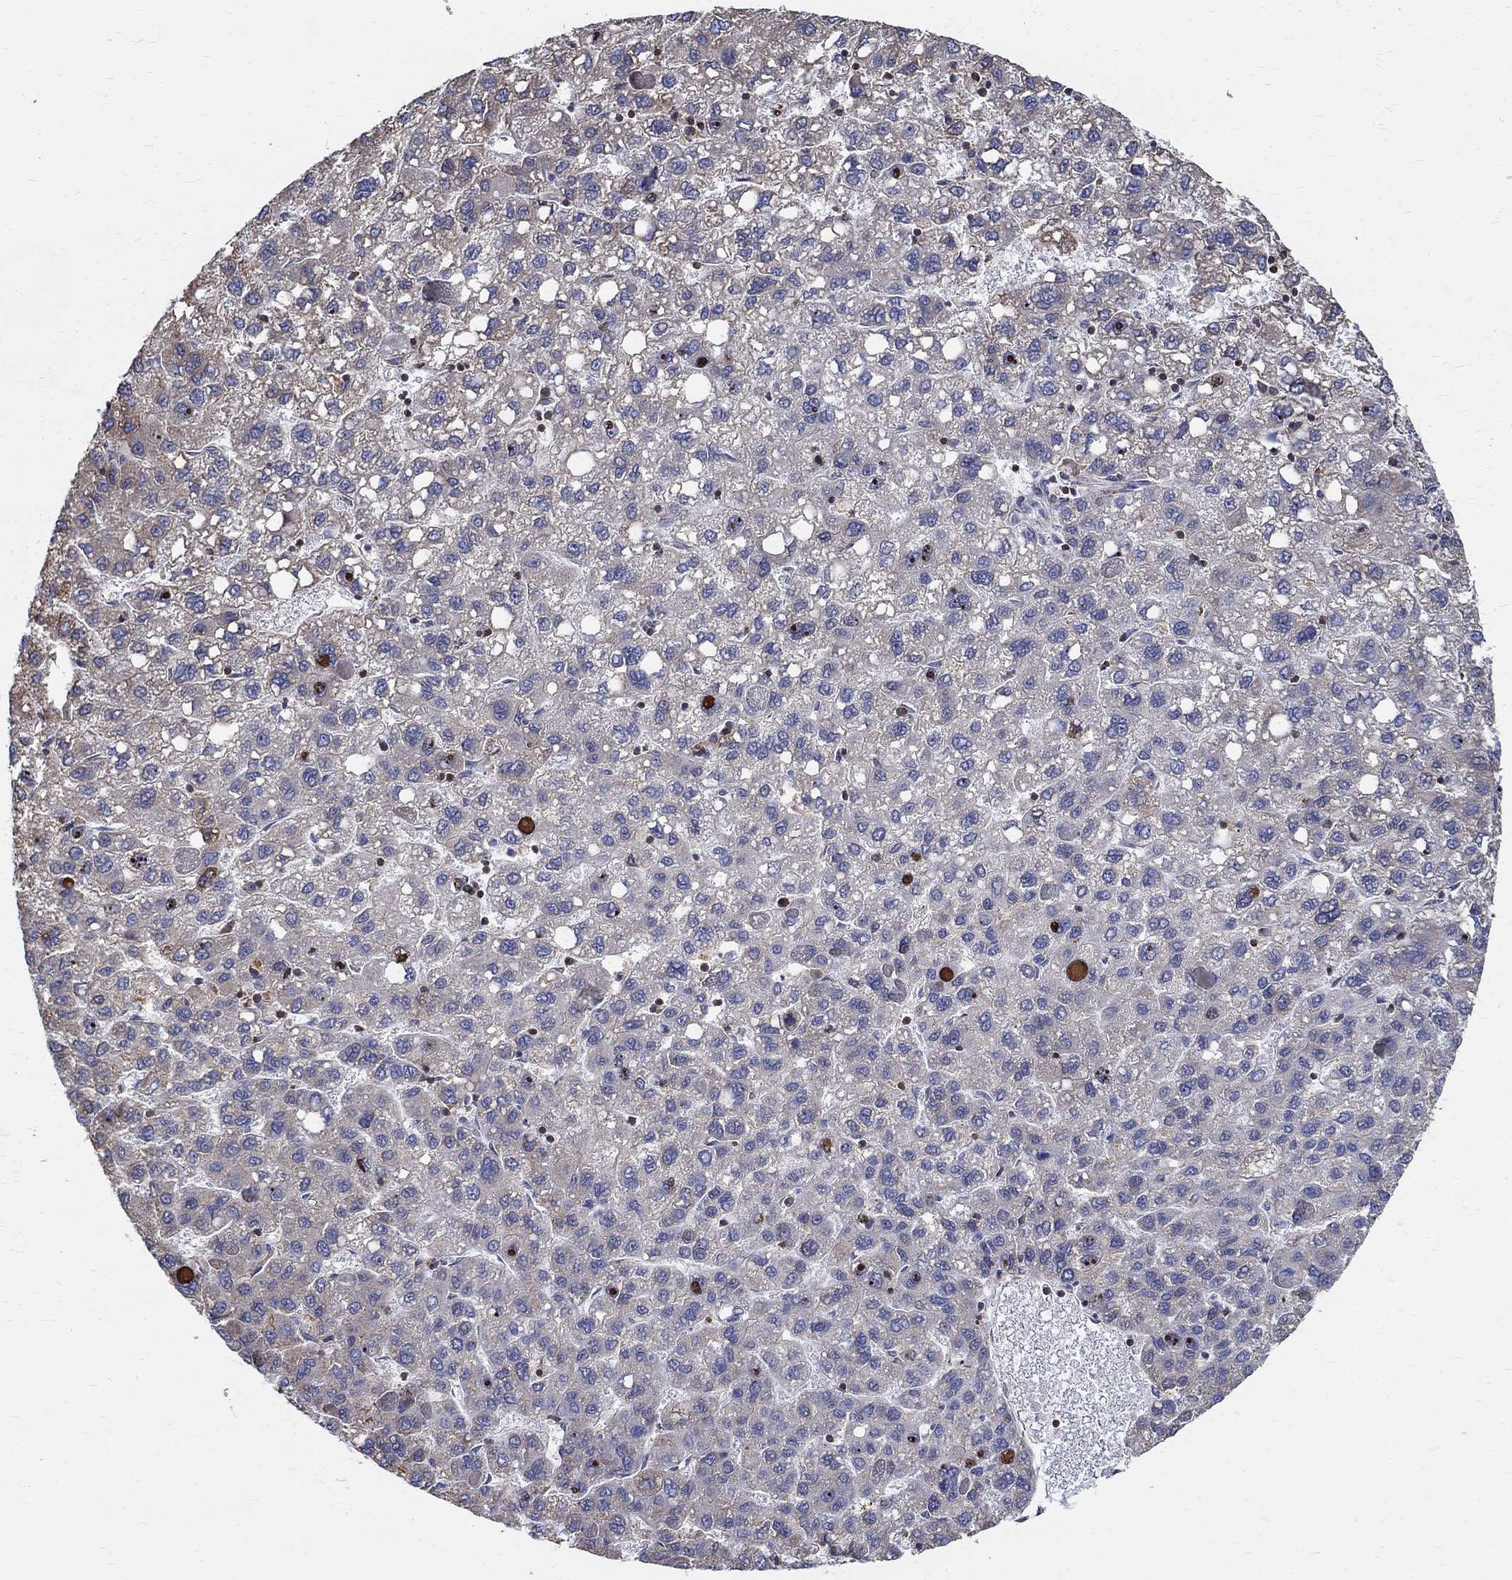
{"staining": {"intensity": "moderate", "quantity": "<25%", "location": "cytoplasmic/membranous"}, "tissue": "liver cancer", "cell_type": "Tumor cells", "image_type": "cancer", "snomed": [{"axis": "morphology", "description": "Carcinoma, Hepatocellular, NOS"}, {"axis": "topography", "description": "Liver"}], "caption": "A micrograph showing moderate cytoplasmic/membranous staining in approximately <25% of tumor cells in hepatocellular carcinoma (liver), as visualized by brown immunohistochemical staining.", "gene": "AGAP2", "patient": {"sex": "female", "age": 82}}